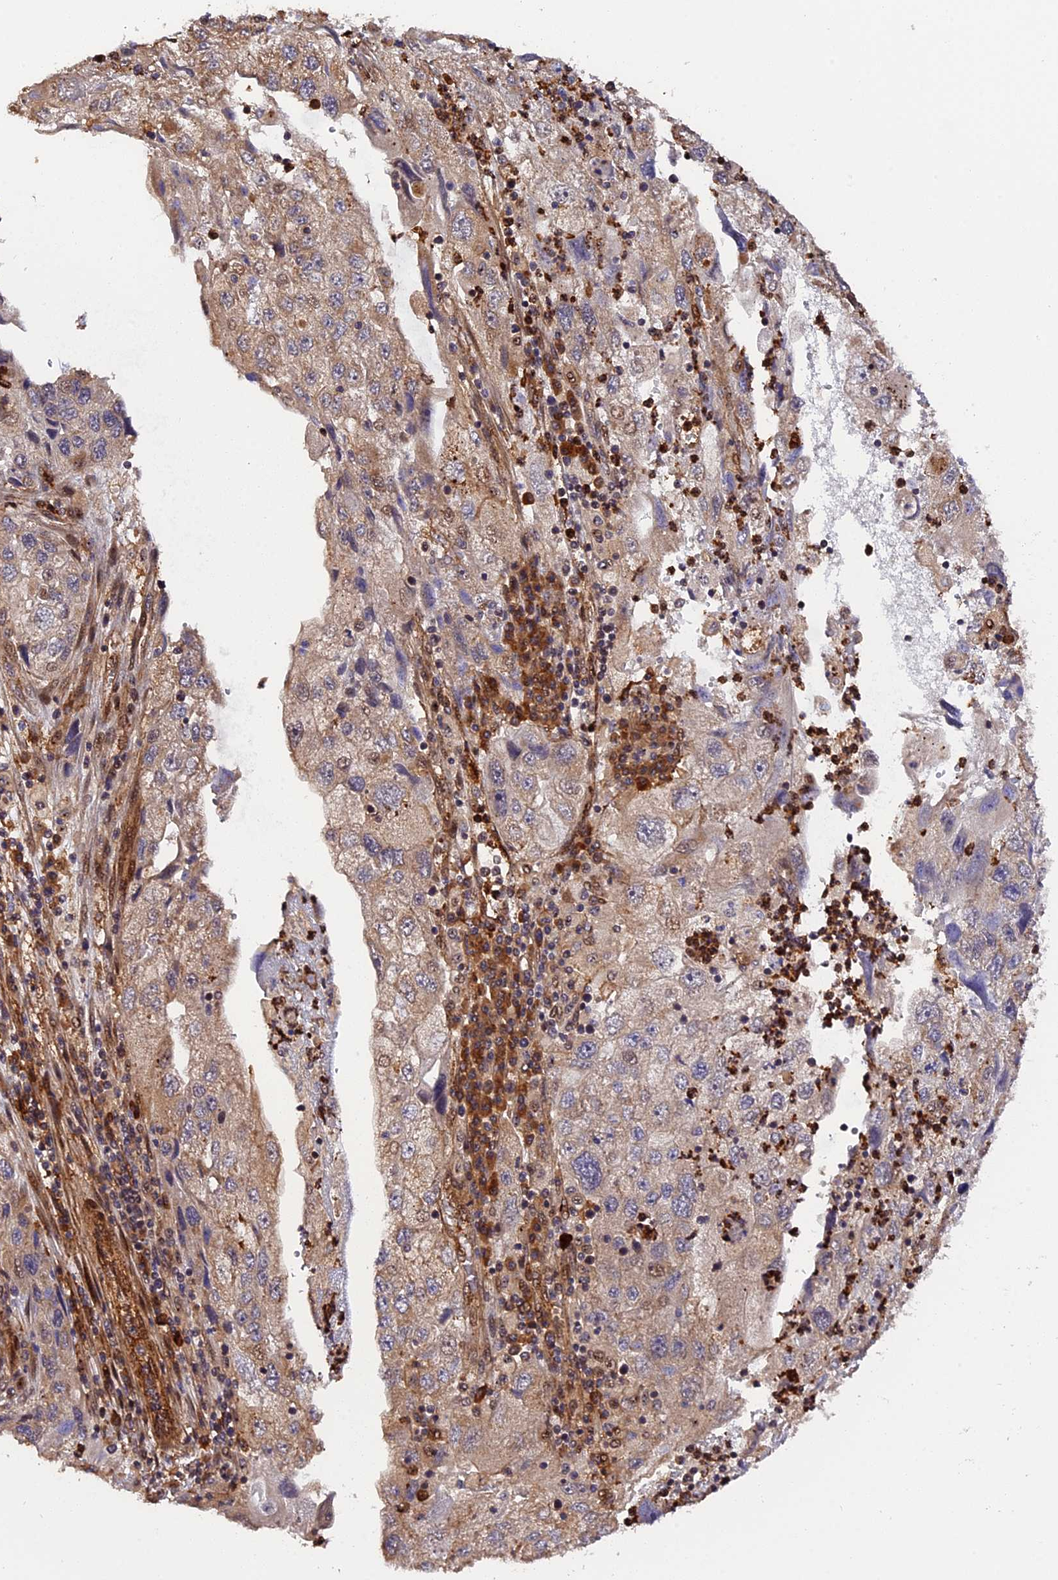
{"staining": {"intensity": "moderate", "quantity": "<25%", "location": "cytoplasmic/membranous"}, "tissue": "endometrial cancer", "cell_type": "Tumor cells", "image_type": "cancer", "snomed": [{"axis": "morphology", "description": "Adenocarcinoma, NOS"}, {"axis": "topography", "description": "Endometrium"}], "caption": "Protein staining reveals moderate cytoplasmic/membranous positivity in about <25% of tumor cells in endometrial adenocarcinoma. Using DAB (3,3'-diaminobenzidine) (brown) and hematoxylin (blue) stains, captured at high magnification using brightfield microscopy.", "gene": "HERPUD1", "patient": {"sex": "female", "age": 49}}